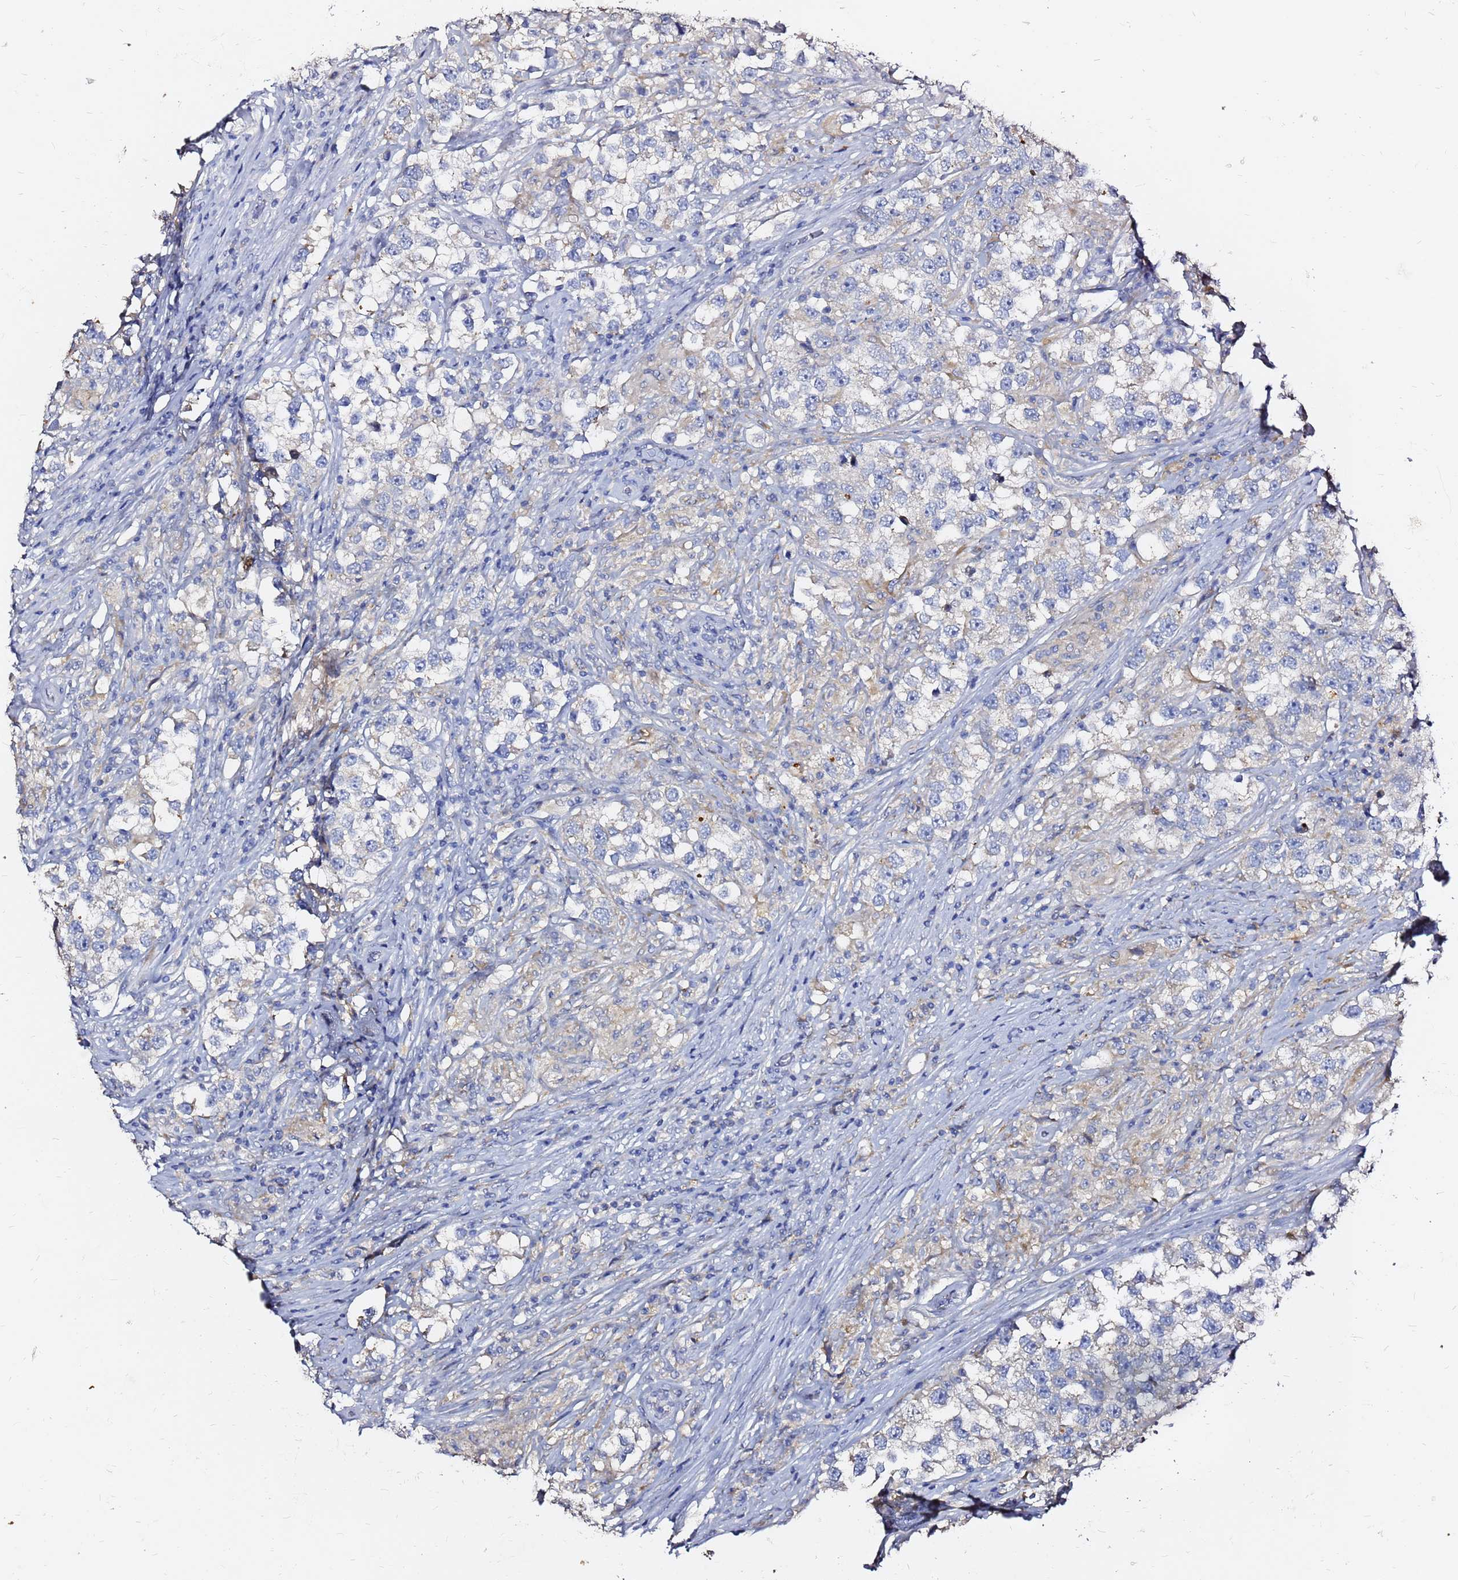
{"staining": {"intensity": "negative", "quantity": "none", "location": "none"}, "tissue": "testis cancer", "cell_type": "Tumor cells", "image_type": "cancer", "snomed": [{"axis": "morphology", "description": "Seminoma, NOS"}, {"axis": "topography", "description": "Testis"}], "caption": "This is a histopathology image of immunohistochemistry (IHC) staining of testis cancer (seminoma), which shows no expression in tumor cells.", "gene": "FAM183A", "patient": {"sex": "male", "age": 46}}